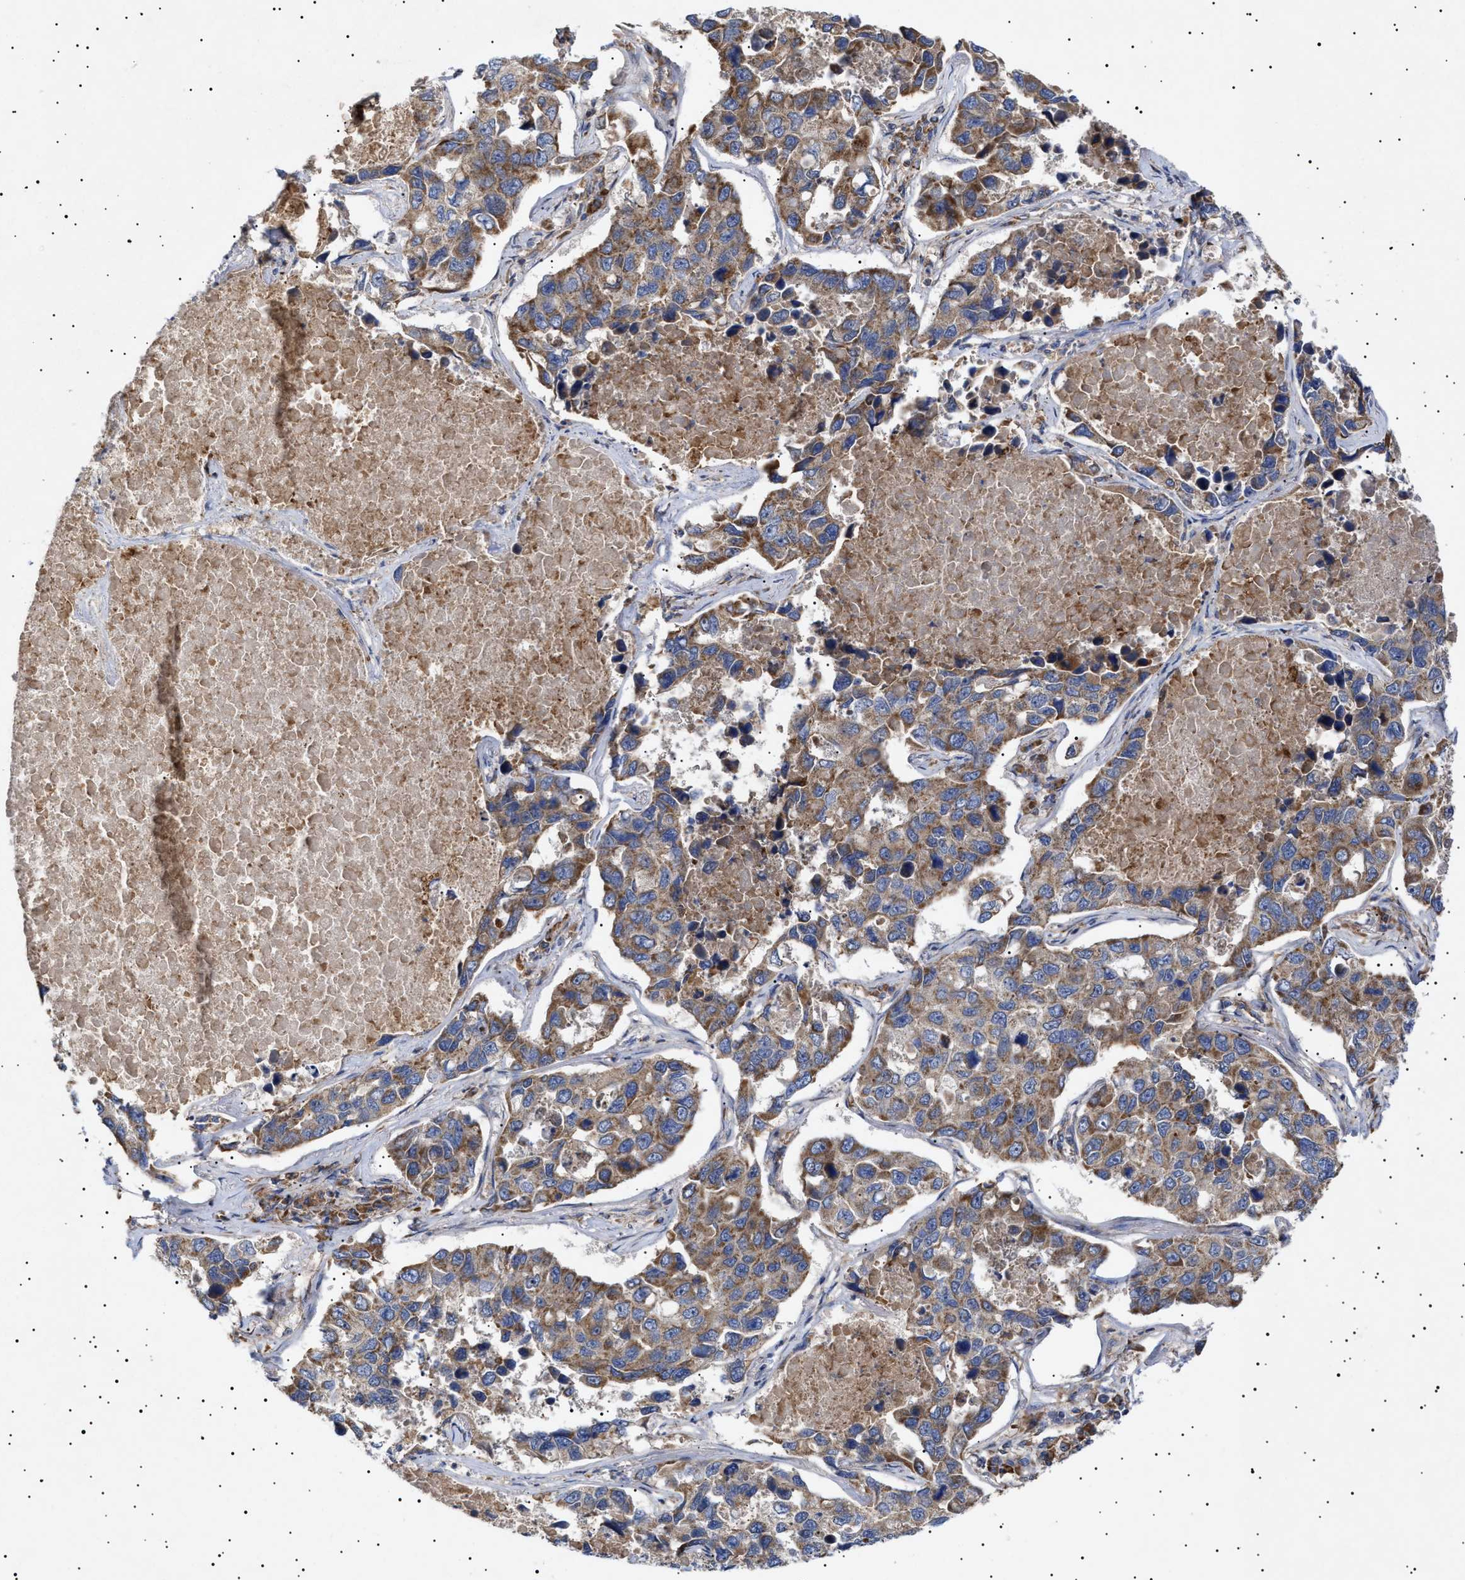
{"staining": {"intensity": "moderate", "quantity": ">75%", "location": "cytoplasmic/membranous"}, "tissue": "lung cancer", "cell_type": "Tumor cells", "image_type": "cancer", "snomed": [{"axis": "morphology", "description": "Adenocarcinoma, NOS"}, {"axis": "topography", "description": "Lung"}], "caption": "Human lung cancer (adenocarcinoma) stained with a brown dye exhibits moderate cytoplasmic/membranous positive staining in about >75% of tumor cells.", "gene": "MRPL10", "patient": {"sex": "male", "age": 64}}